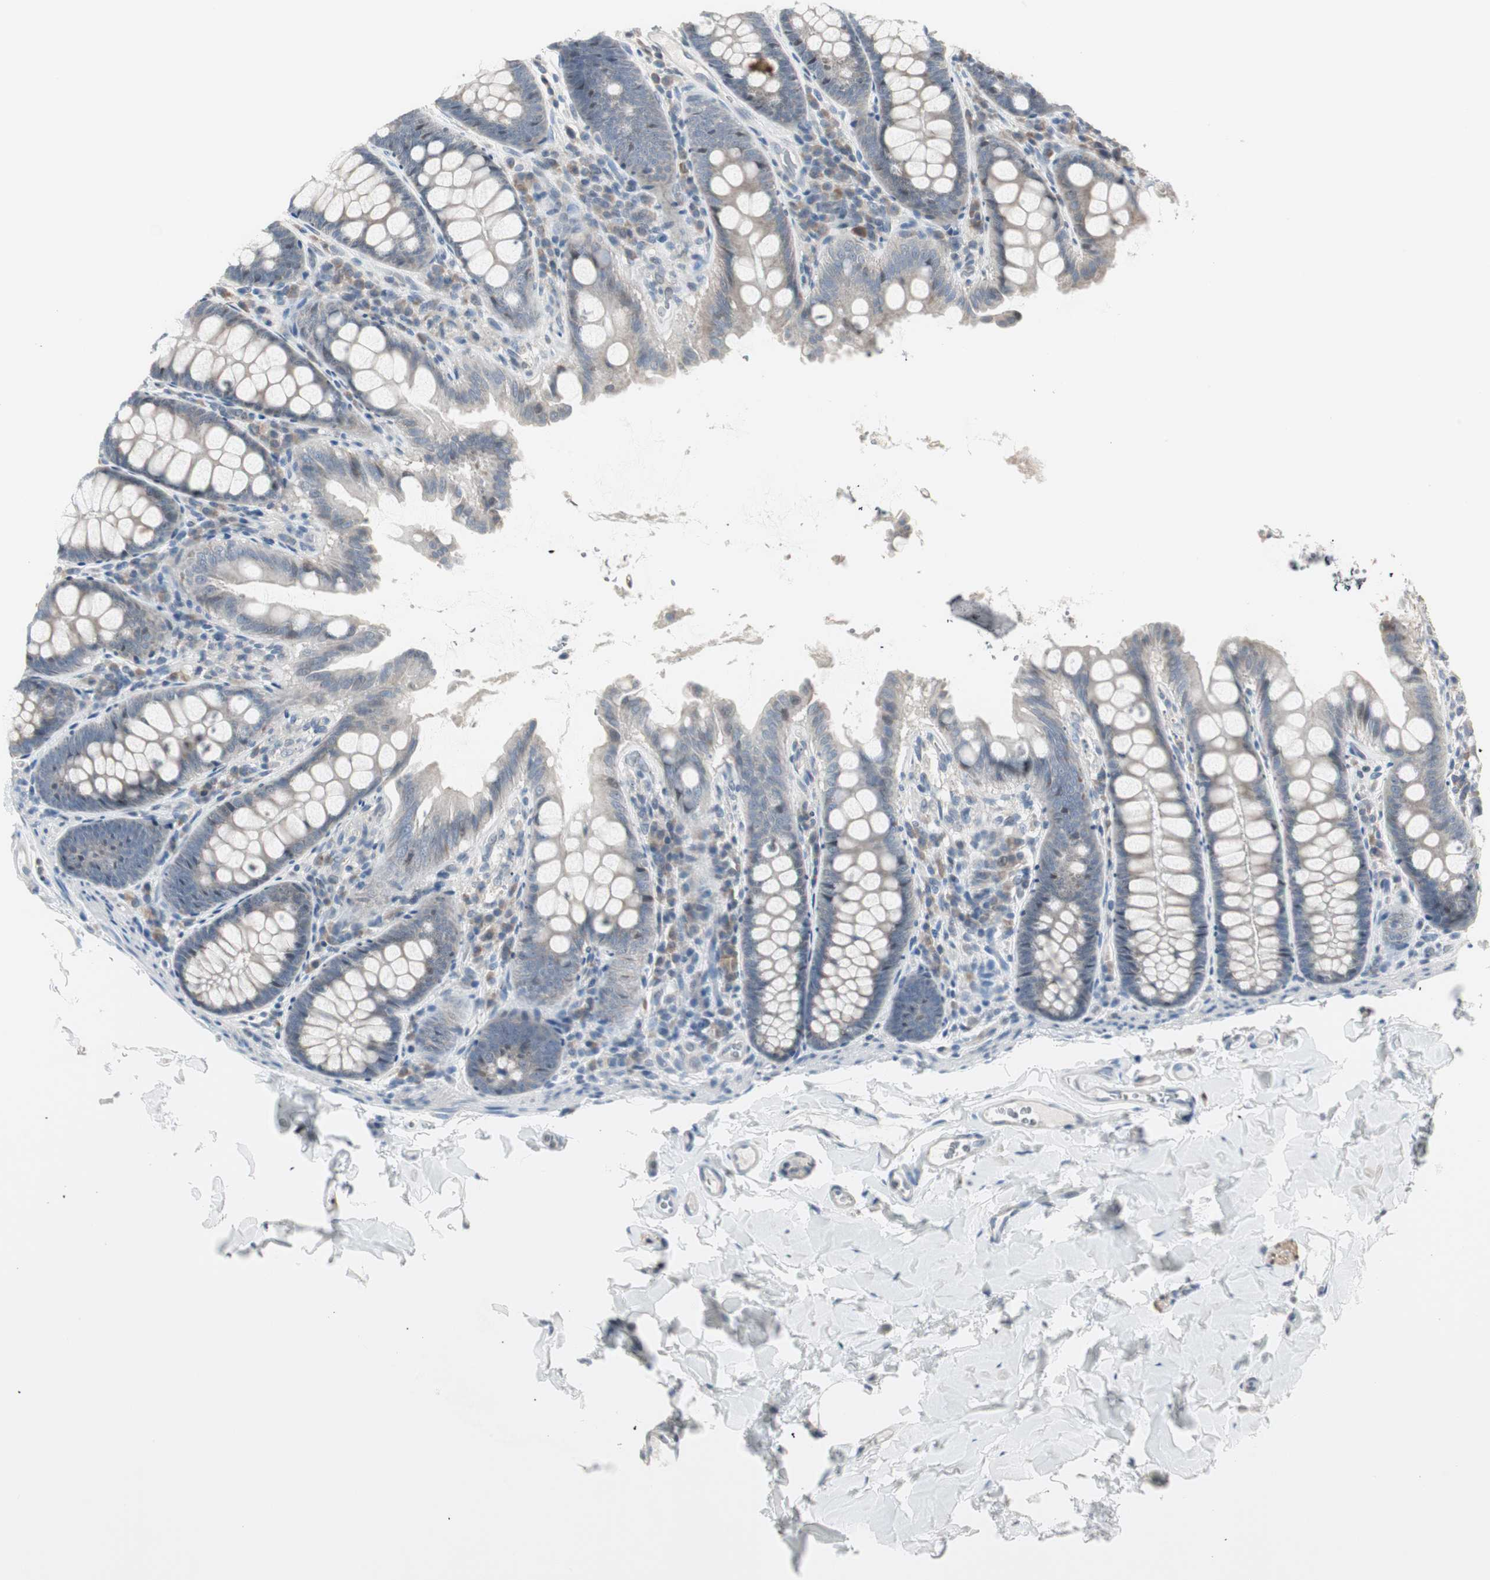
{"staining": {"intensity": "negative", "quantity": "none", "location": "none"}, "tissue": "colon", "cell_type": "Endothelial cells", "image_type": "normal", "snomed": [{"axis": "morphology", "description": "Normal tissue, NOS"}, {"axis": "topography", "description": "Colon"}], "caption": "A high-resolution photomicrograph shows IHC staining of unremarkable colon, which reveals no significant expression in endothelial cells. (Brightfield microscopy of DAB immunohistochemistry at high magnification).", "gene": "PDZK1", "patient": {"sex": "female", "age": 61}}